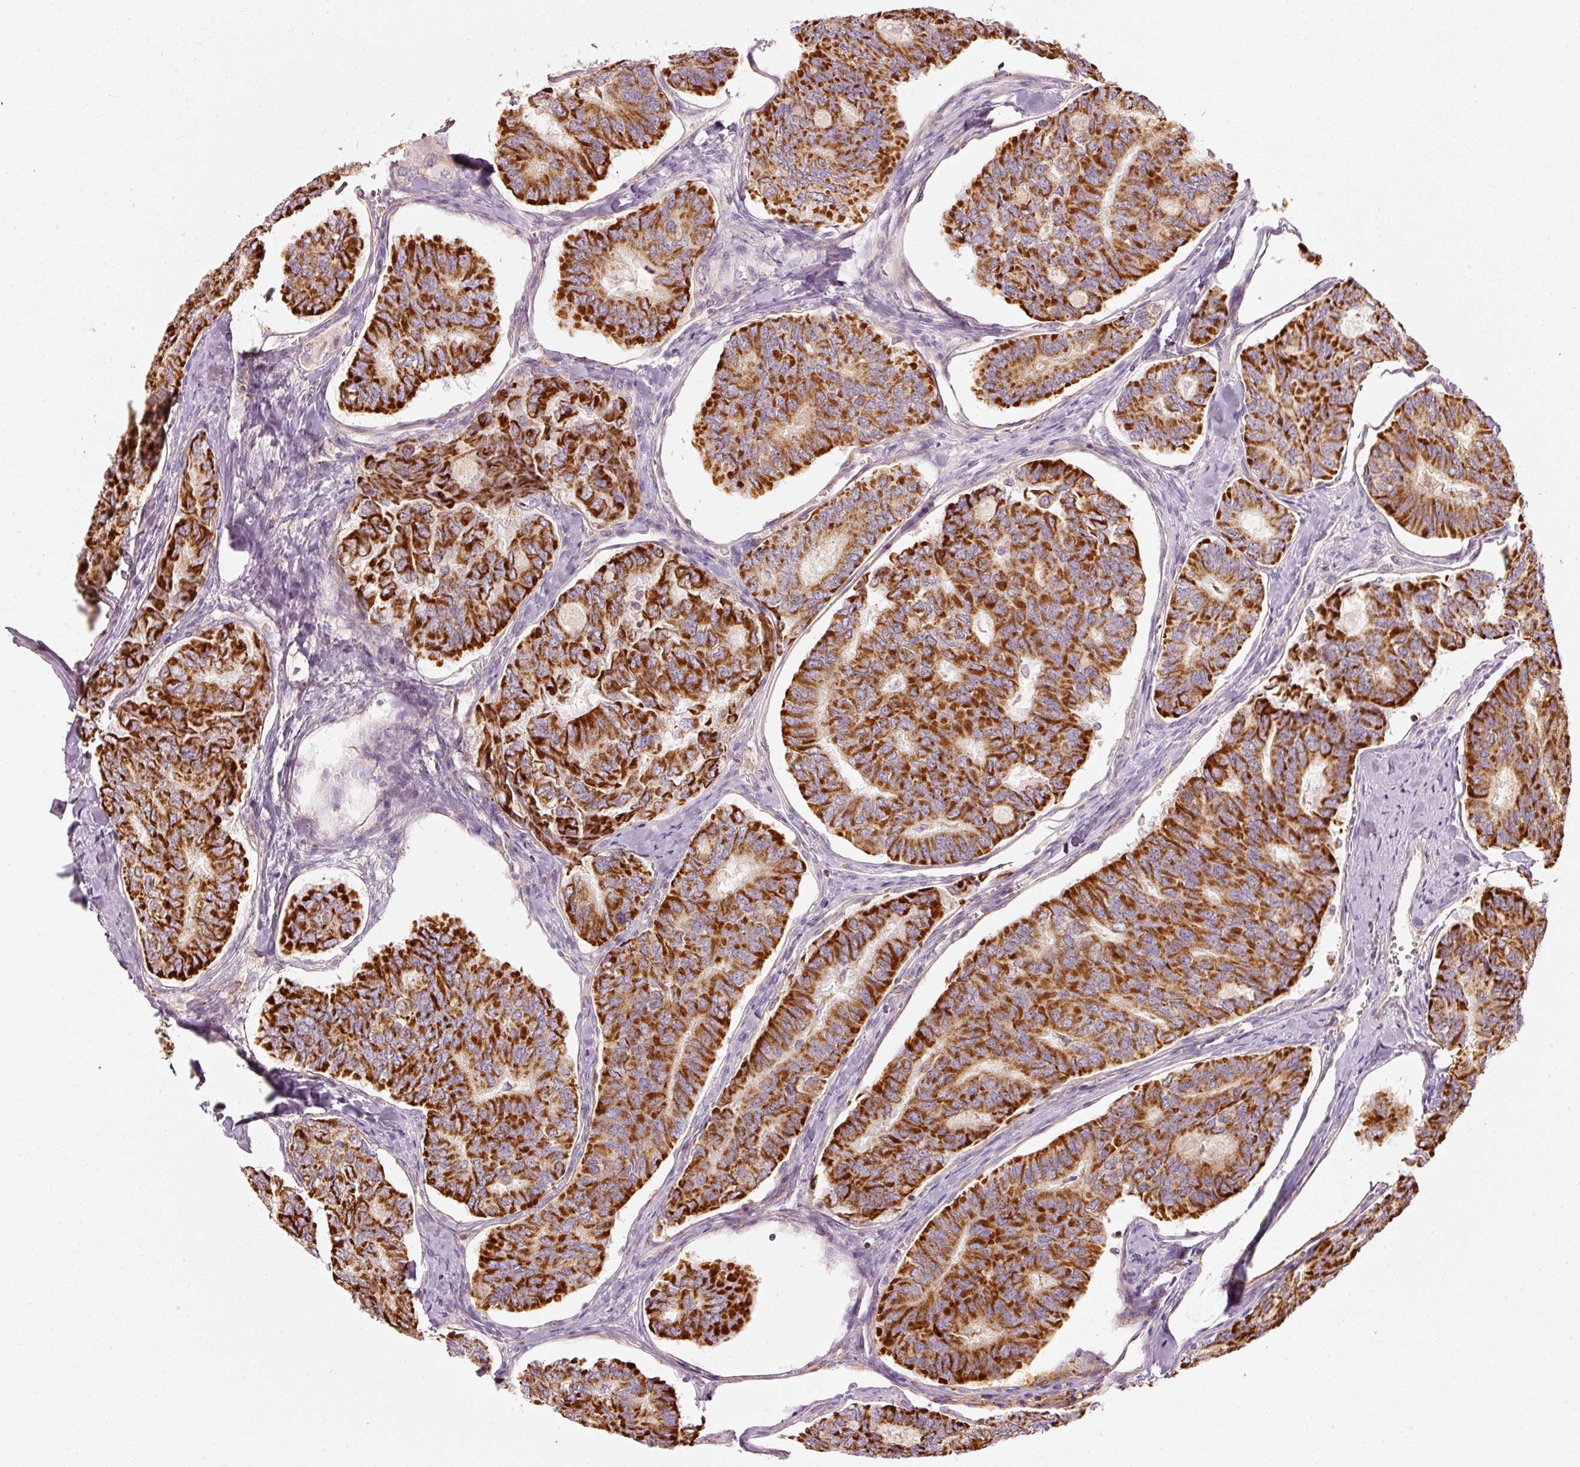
{"staining": {"intensity": "strong", "quantity": ">75%", "location": "cytoplasmic/membranous"}, "tissue": "thyroid cancer", "cell_type": "Tumor cells", "image_type": "cancer", "snomed": [{"axis": "morphology", "description": "Papillary adenocarcinoma, NOS"}, {"axis": "topography", "description": "Thyroid gland"}], "caption": "The photomicrograph exhibits immunohistochemical staining of papillary adenocarcinoma (thyroid). There is strong cytoplasmic/membranous staining is seen in about >75% of tumor cells.", "gene": "C17orf98", "patient": {"sex": "female", "age": 35}}